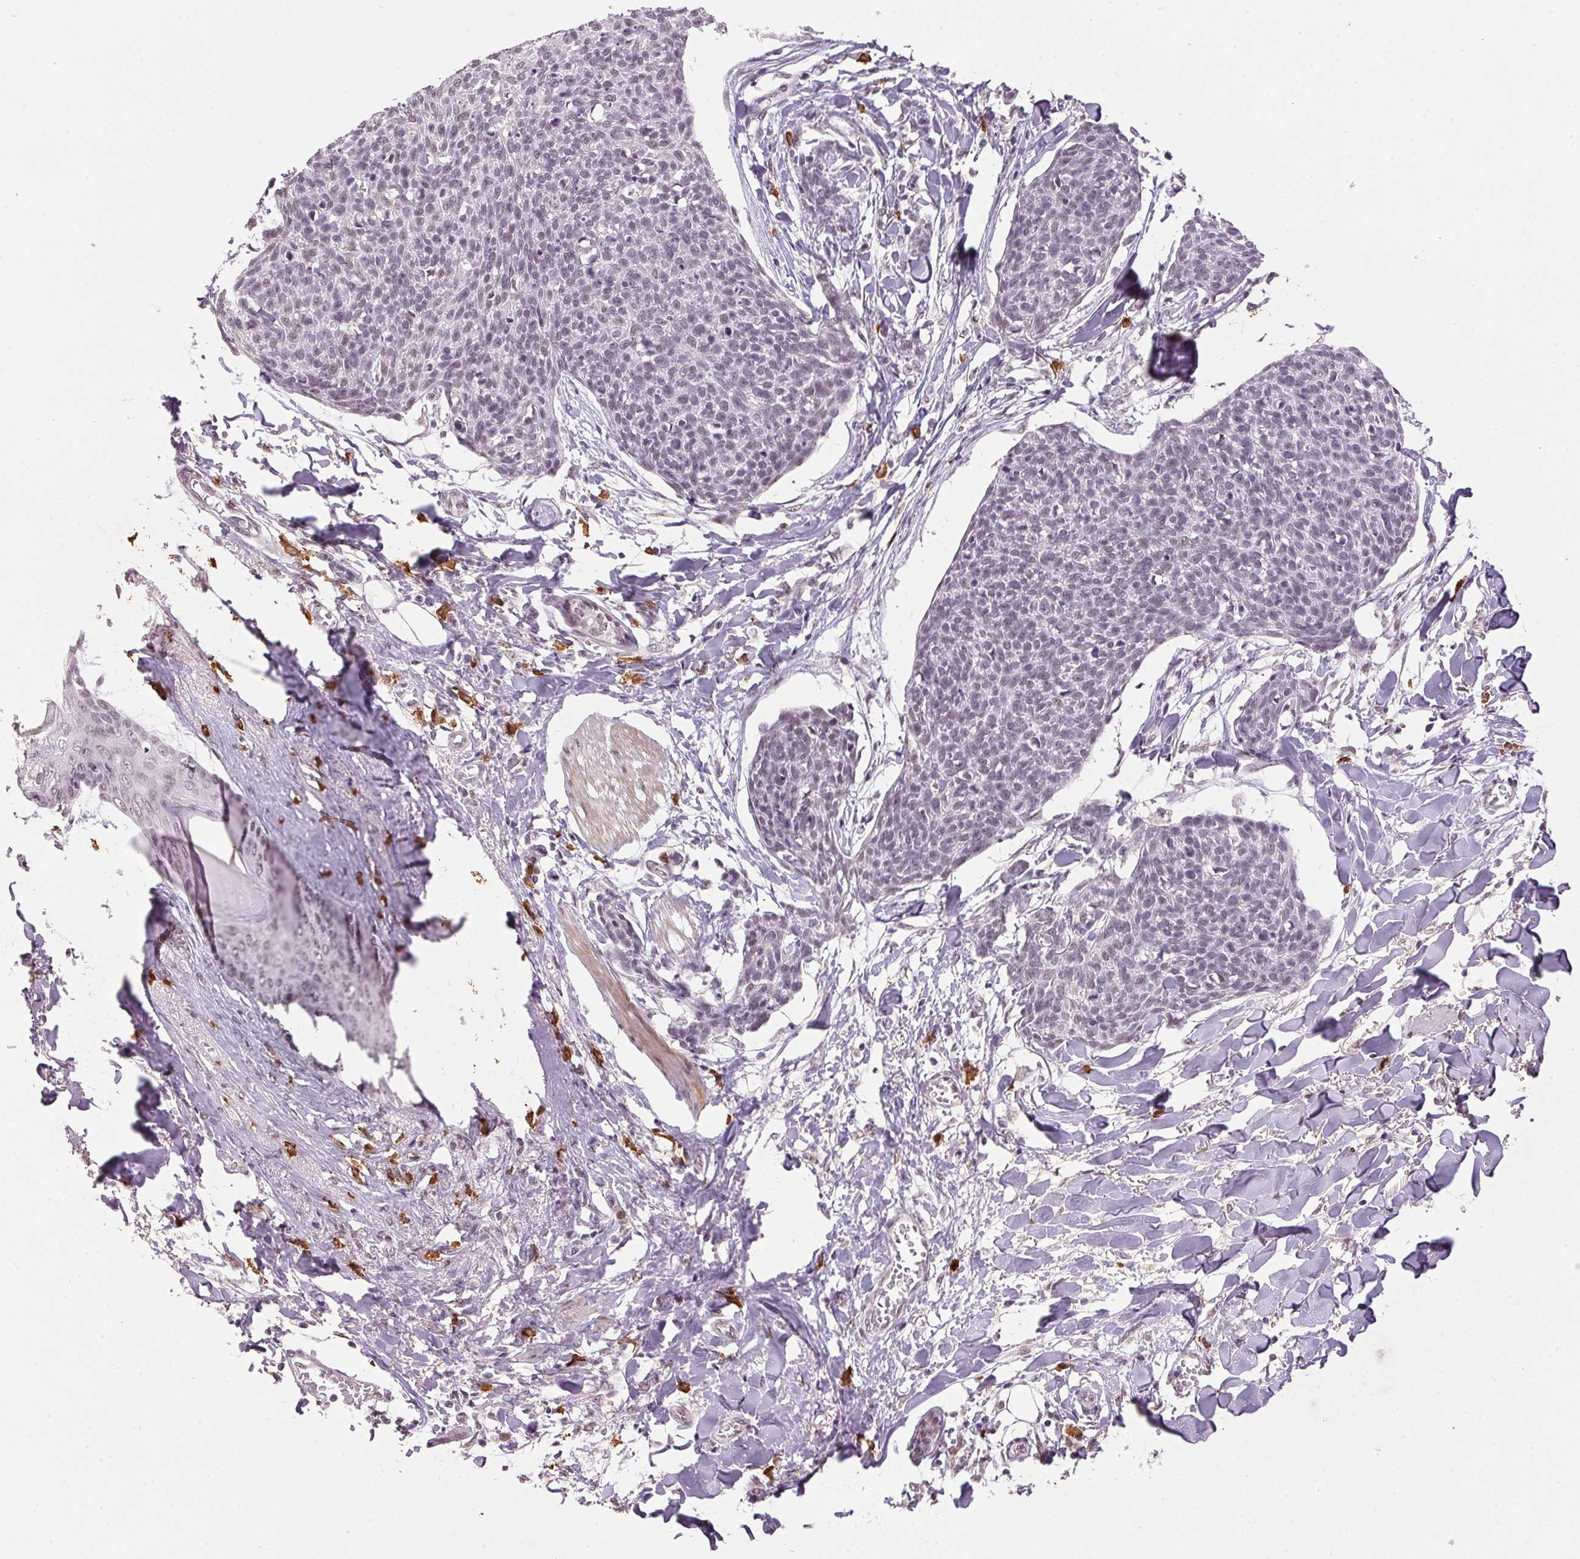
{"staining": {"intensity": "negative", "quantity": "none", "location": "none"}, "tissue": "skin cancer", "cell_type": "Tumor cells", "image_type": "cancer", "snomed": [{"axis": "morphology", "description": "Squamous cell carcinoma, NOS"}, {"axis": "topography", "description": "Skin"}, {"axis": "topography", "description": "Vulva"}], "caption": "Immunohistochemical staining of skin cancer (squamous cell carcinoma) demonstrates no significant expression in tumor cells.", "gene": "ZBTB4", "patient": {"sex": "female", "age": 75}}